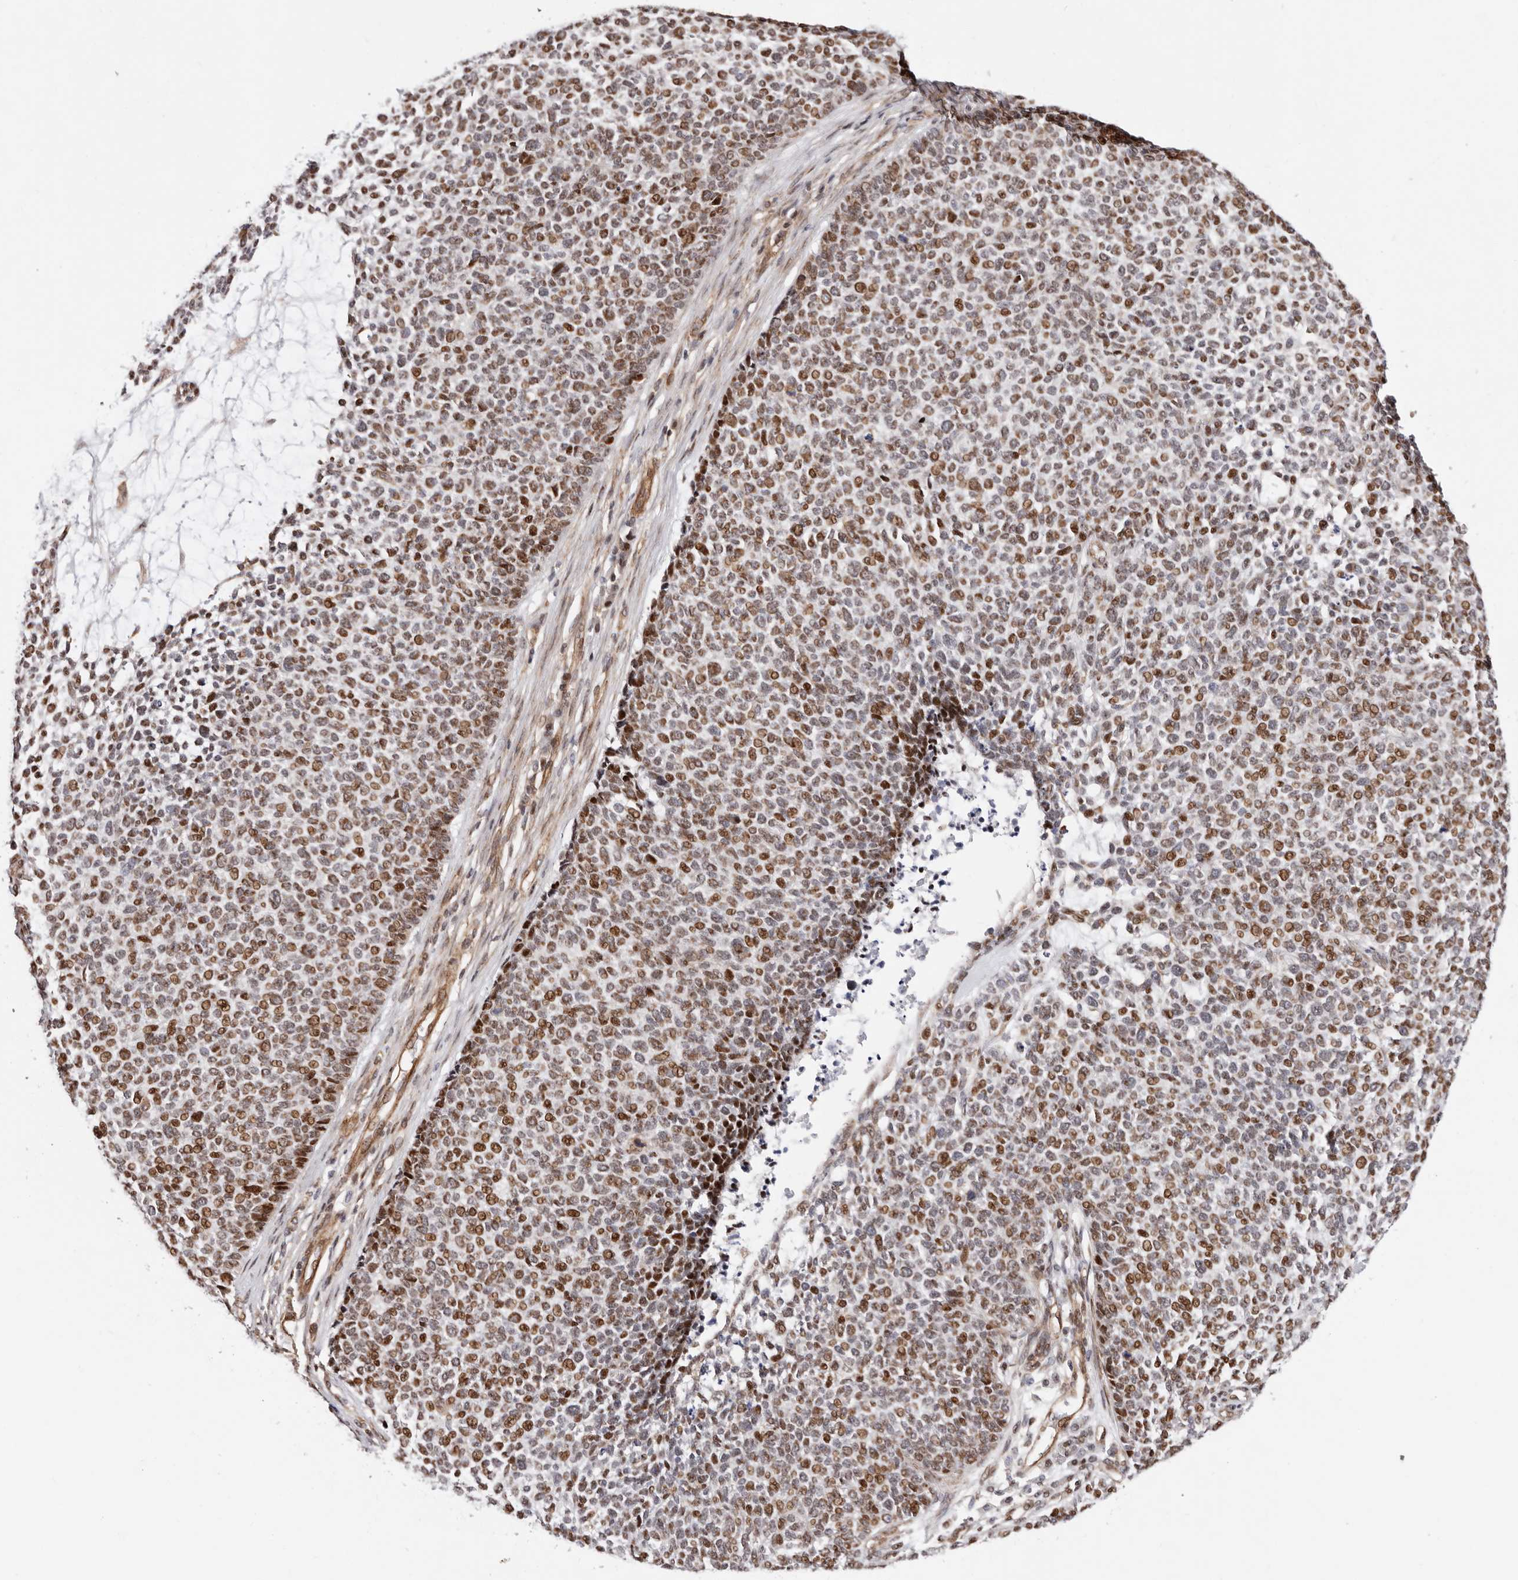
{"staining": {"intensity": "moderate", "quantity": "25%-75%", "location": "nuclear"}, "tissue": "skin cancer", "cell_type": "Tumor cells", "image_type": "cancer", "snomed": [{"axis": "morphology", "description": "Basal cell carcinoma"}, {"axis": "topography", "description": "Skin"}], "caption": "Tumor cells demonstrate medium levels of moderate nuclear positivity in about 25%-75% of cells in human skin cancer (basal cell carcinoma).", "gene": "EPHX3", "patient": {"sex": "female", "age": 84}}